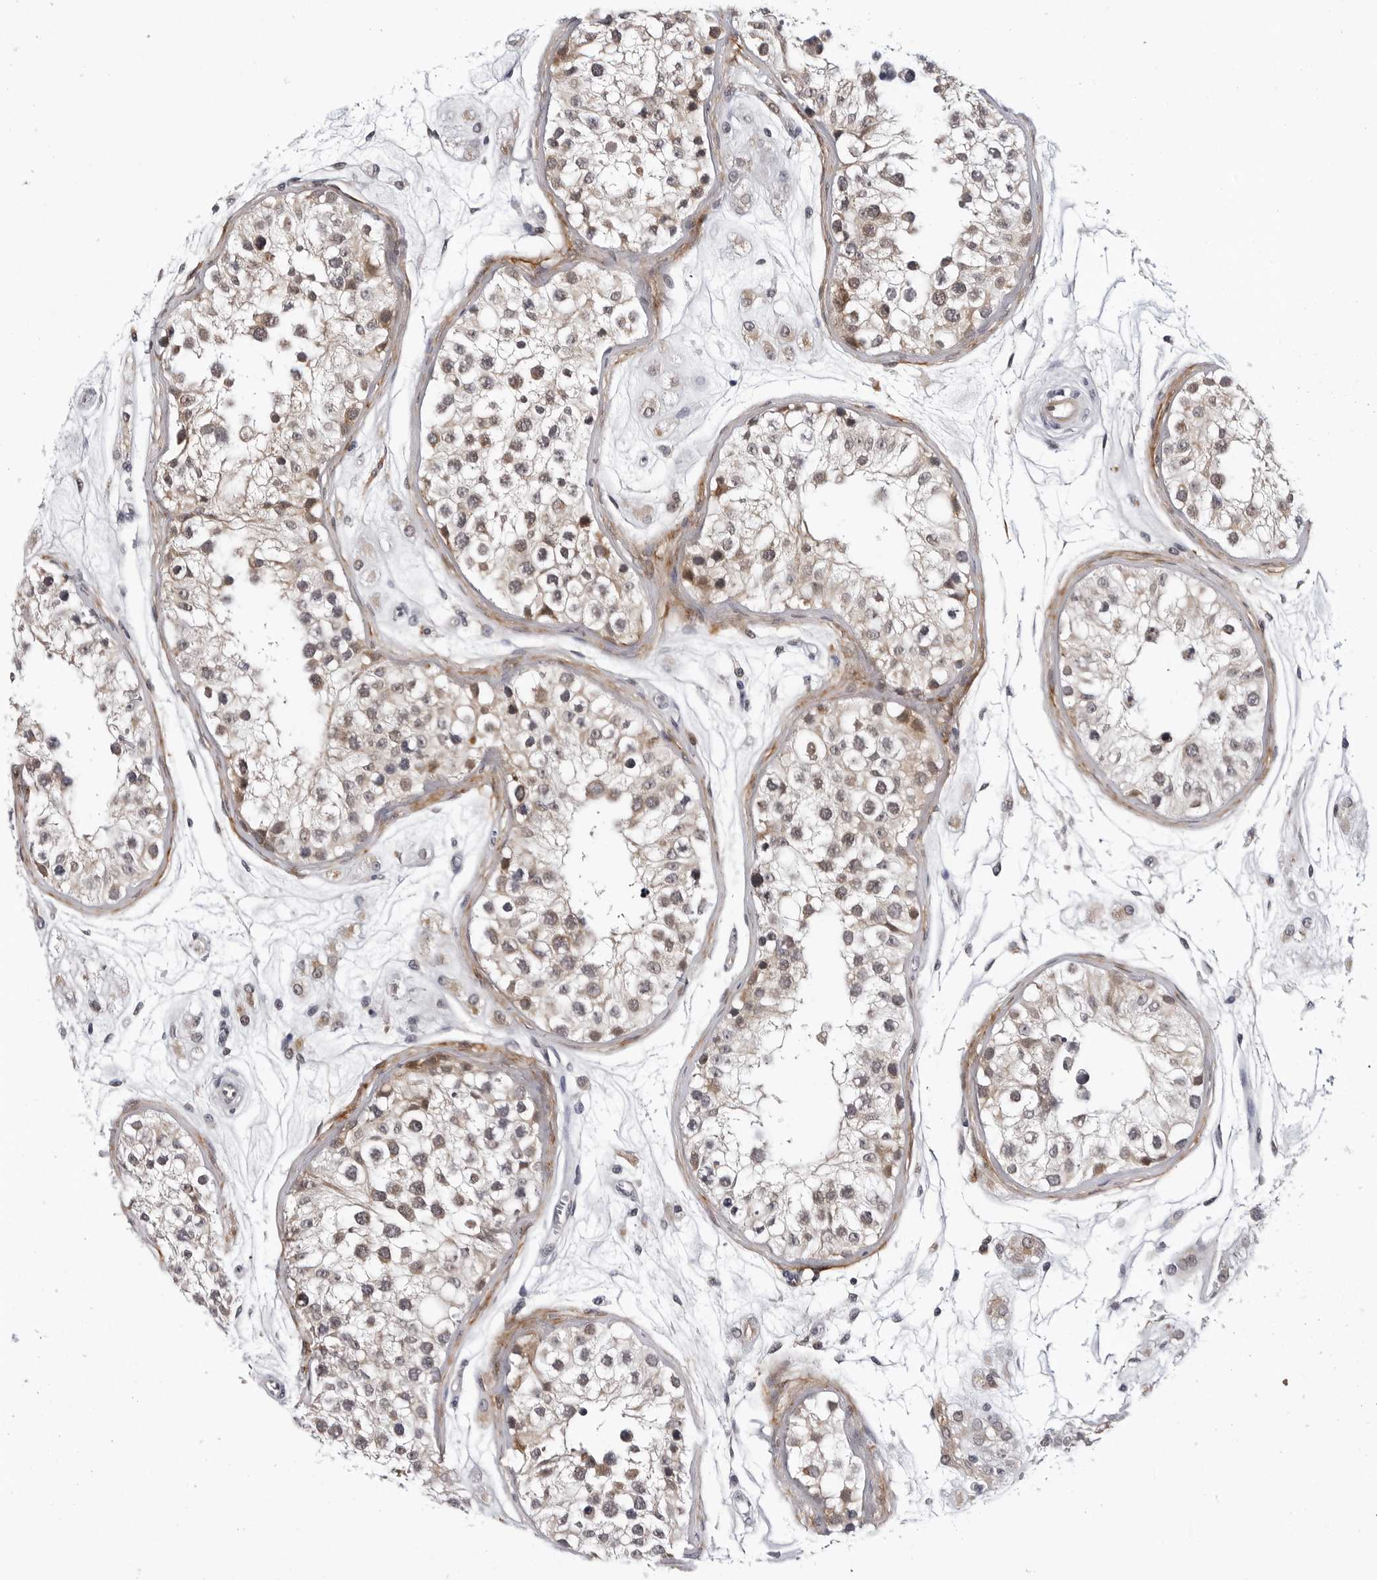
{"staining": {"intensity": "moderate", "quantity": ">75%", "location": "cytoplasmic/membranous"}, "tissue": "testis", "cell_type": "Cells in seminiferous ducts", "image_type": "normal", "snomed": [{"axis": "morphology", "description": "Normal tissue, NOS"}, {"axis": "morphology", "description": "Adenocarcinoma, metastatic, NOS"}, {"axis": "topography", "description": "Testis"}], "caption": "A brown stain shows moderate cytoplasmic/membranous staining of a protein in cells in seminiferous ducts of unremarkable human testis.", "gene": "KIAA1614", "patient": {"sex": "male", "age": 26}}